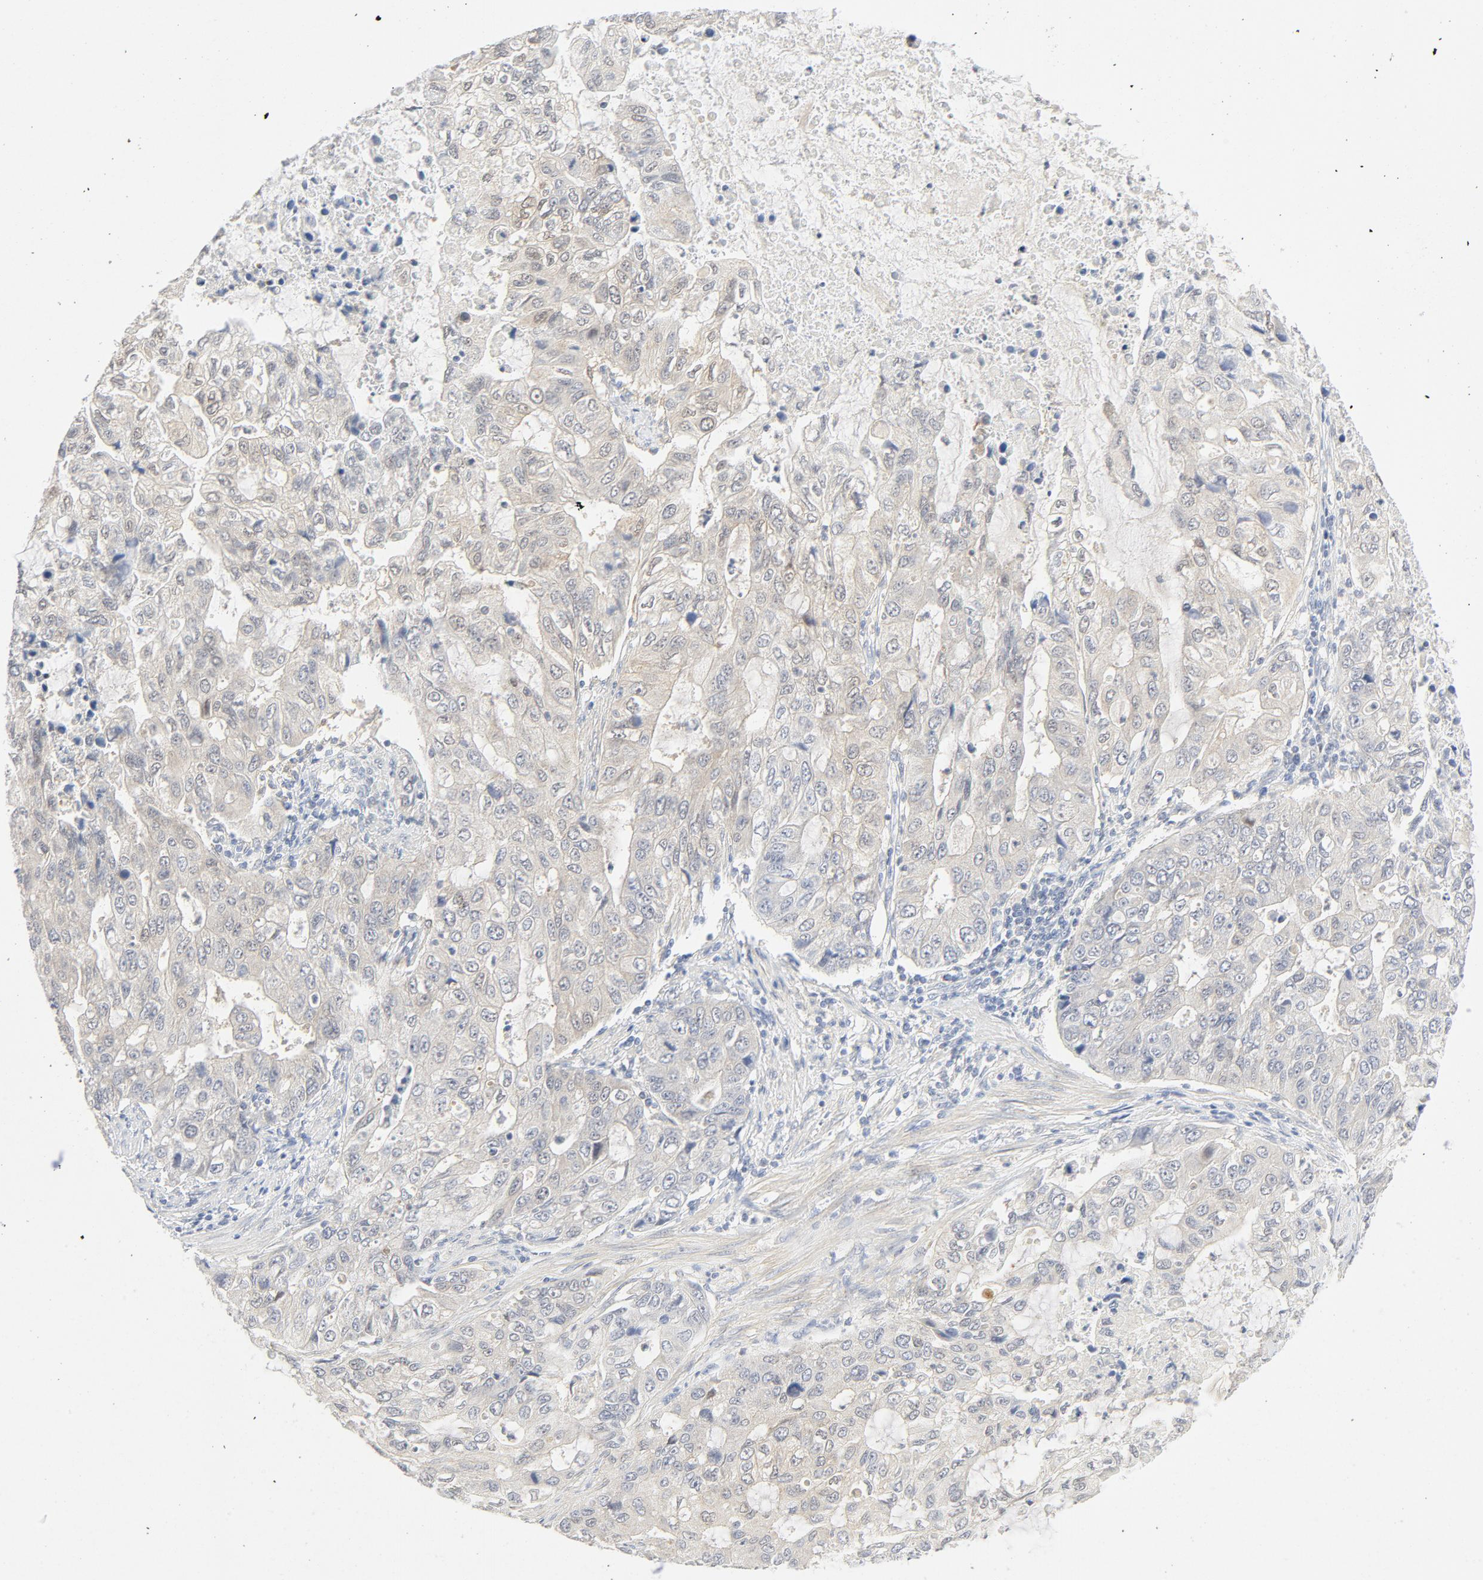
{"staining": {"intensity": "weak", "quantity": "25%-75%", "location": "cytoplasmic/membranous"}, "tissue": "stomach cancer", "cell_type": "Tumor cells", "image_type": "cancer", "snomed": [{"axis": "morphology", "description": "Adenocarcinoma, NOS"}, {"axis": "topography", "description": "Stomach, upper"}], "caption": "Stomach adenocarcinoma stained with a brown dye exhibits weak cytoplasmic/membranous positive expression in approximately 25%-75% of tumor cells.", "gene": "PGM1", "patient": {"sex": "female", "age": 52}}